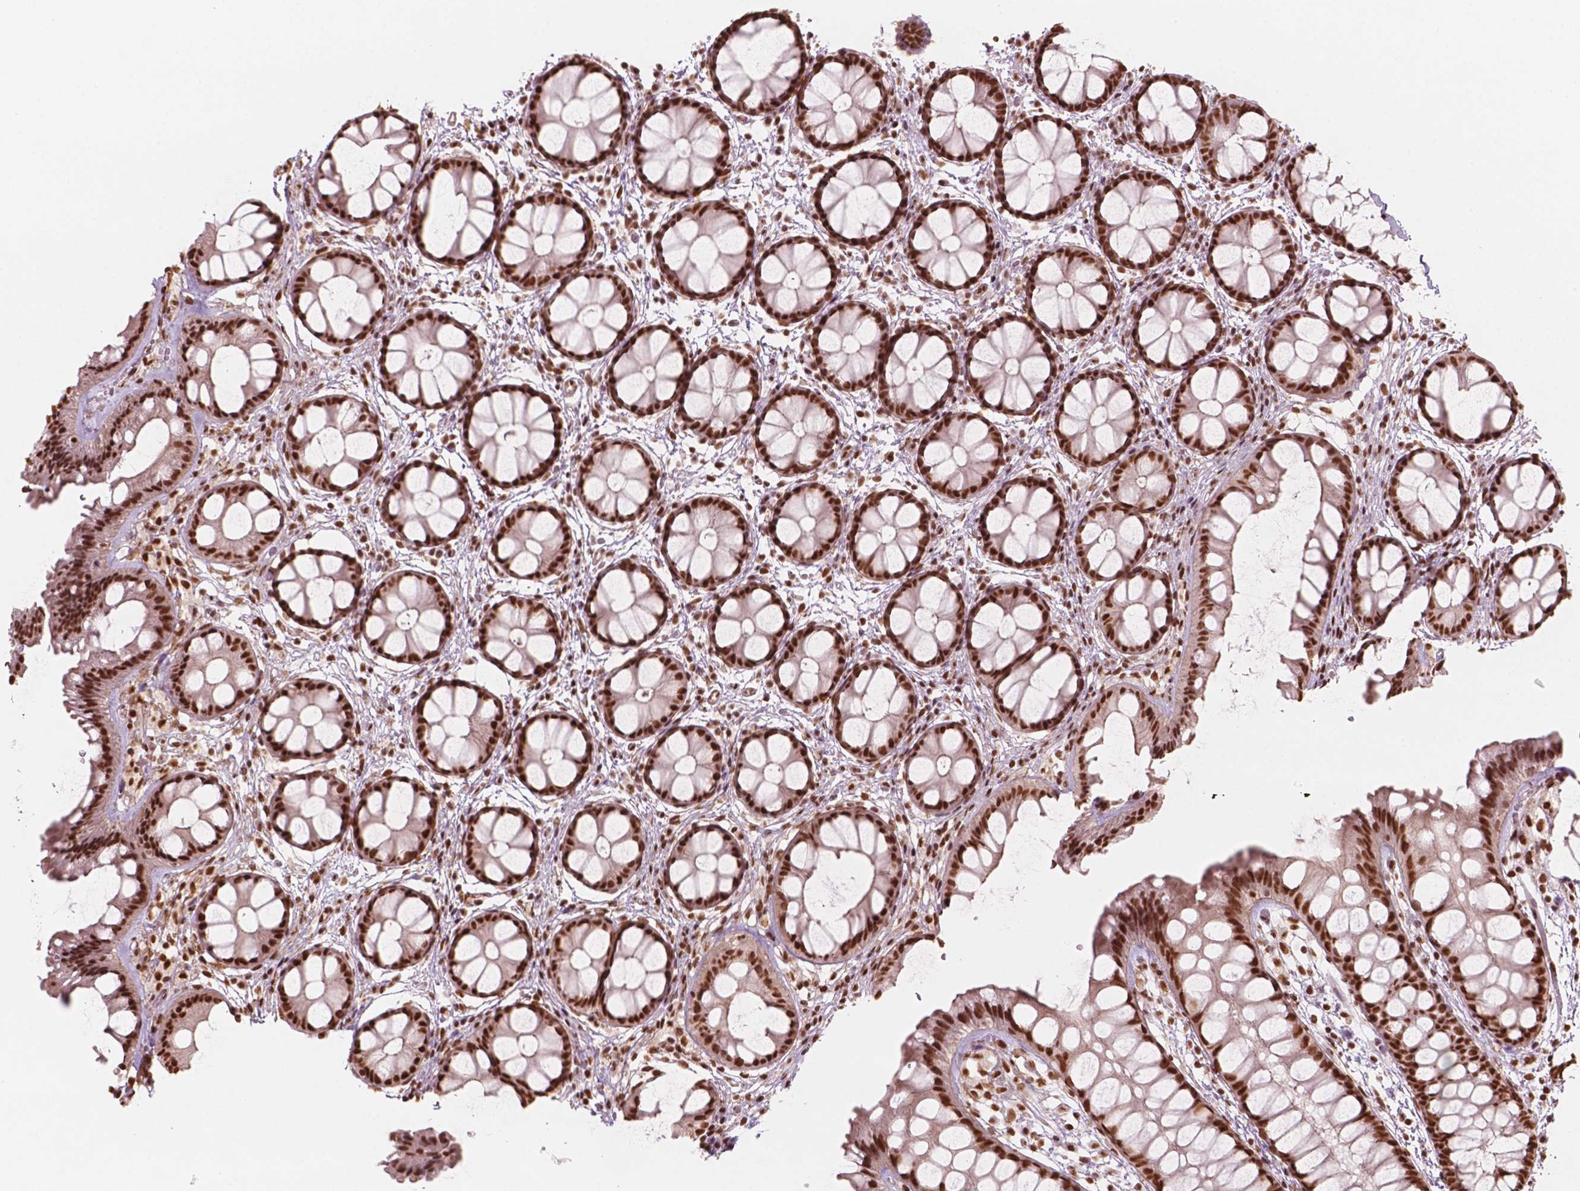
{"staining": {"intensity": "strong", "quantity": ">75%", "location": "nuclear"}, "tissue": "rectum", "cell_type": "Glandular cells", "image_type": "normal", "snomed": [{"axis": "morphology", "description": "Normal tissue, NOS"}, {"axis": "topography", "description": "Rectum"}], "caption": "Immunohistochemical staining of benign human rectum exhibits >75% levels of strong nuclear protein positivity in about >75% of glandular cells. (Brightfield microscopy of DAB IHC at high magnification).", "gene": "GTF3C5", "patient": {"sex": "female", "age": 62}}